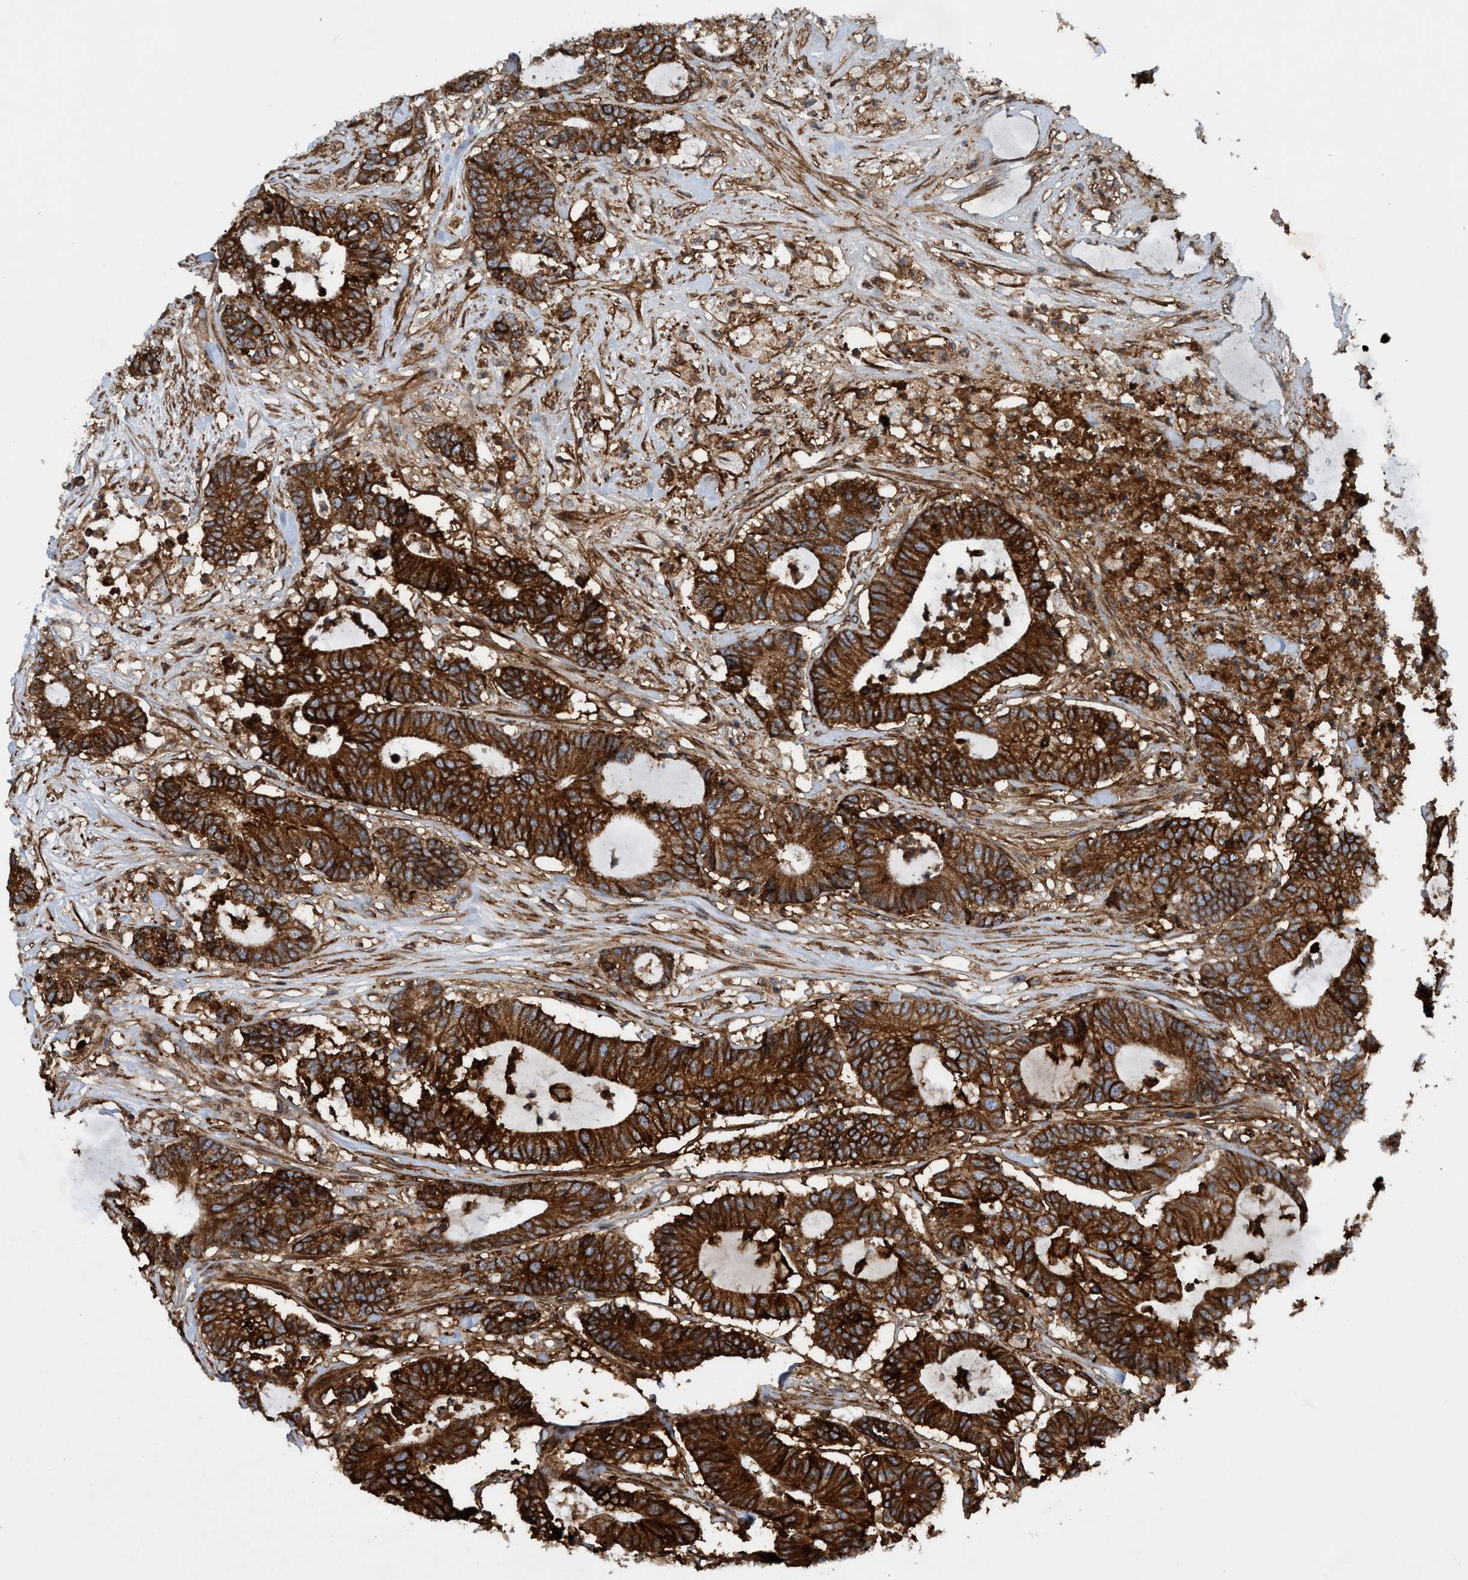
{"staining": {"intensity": "strong", "quantity": ">75%", "location": "cytoplasmic/membranous"}, "tissue": "colorectal cancer", "cell_type": "Tumor cells", "image_type": "cancer", "snomed": [{"axis": "morphology", "description": "Adenocarcinoma, NOS"}, {"axis": "topography", "description": "Colon"}], "caption": "Protein staining reveals strong cytoplasmic/membranous staining in approximately >75% of tumor cells in adenocarcinoma (colorectal).", "gene": "SLC16A3", "patient": {"sex": "female", "age": 84}}